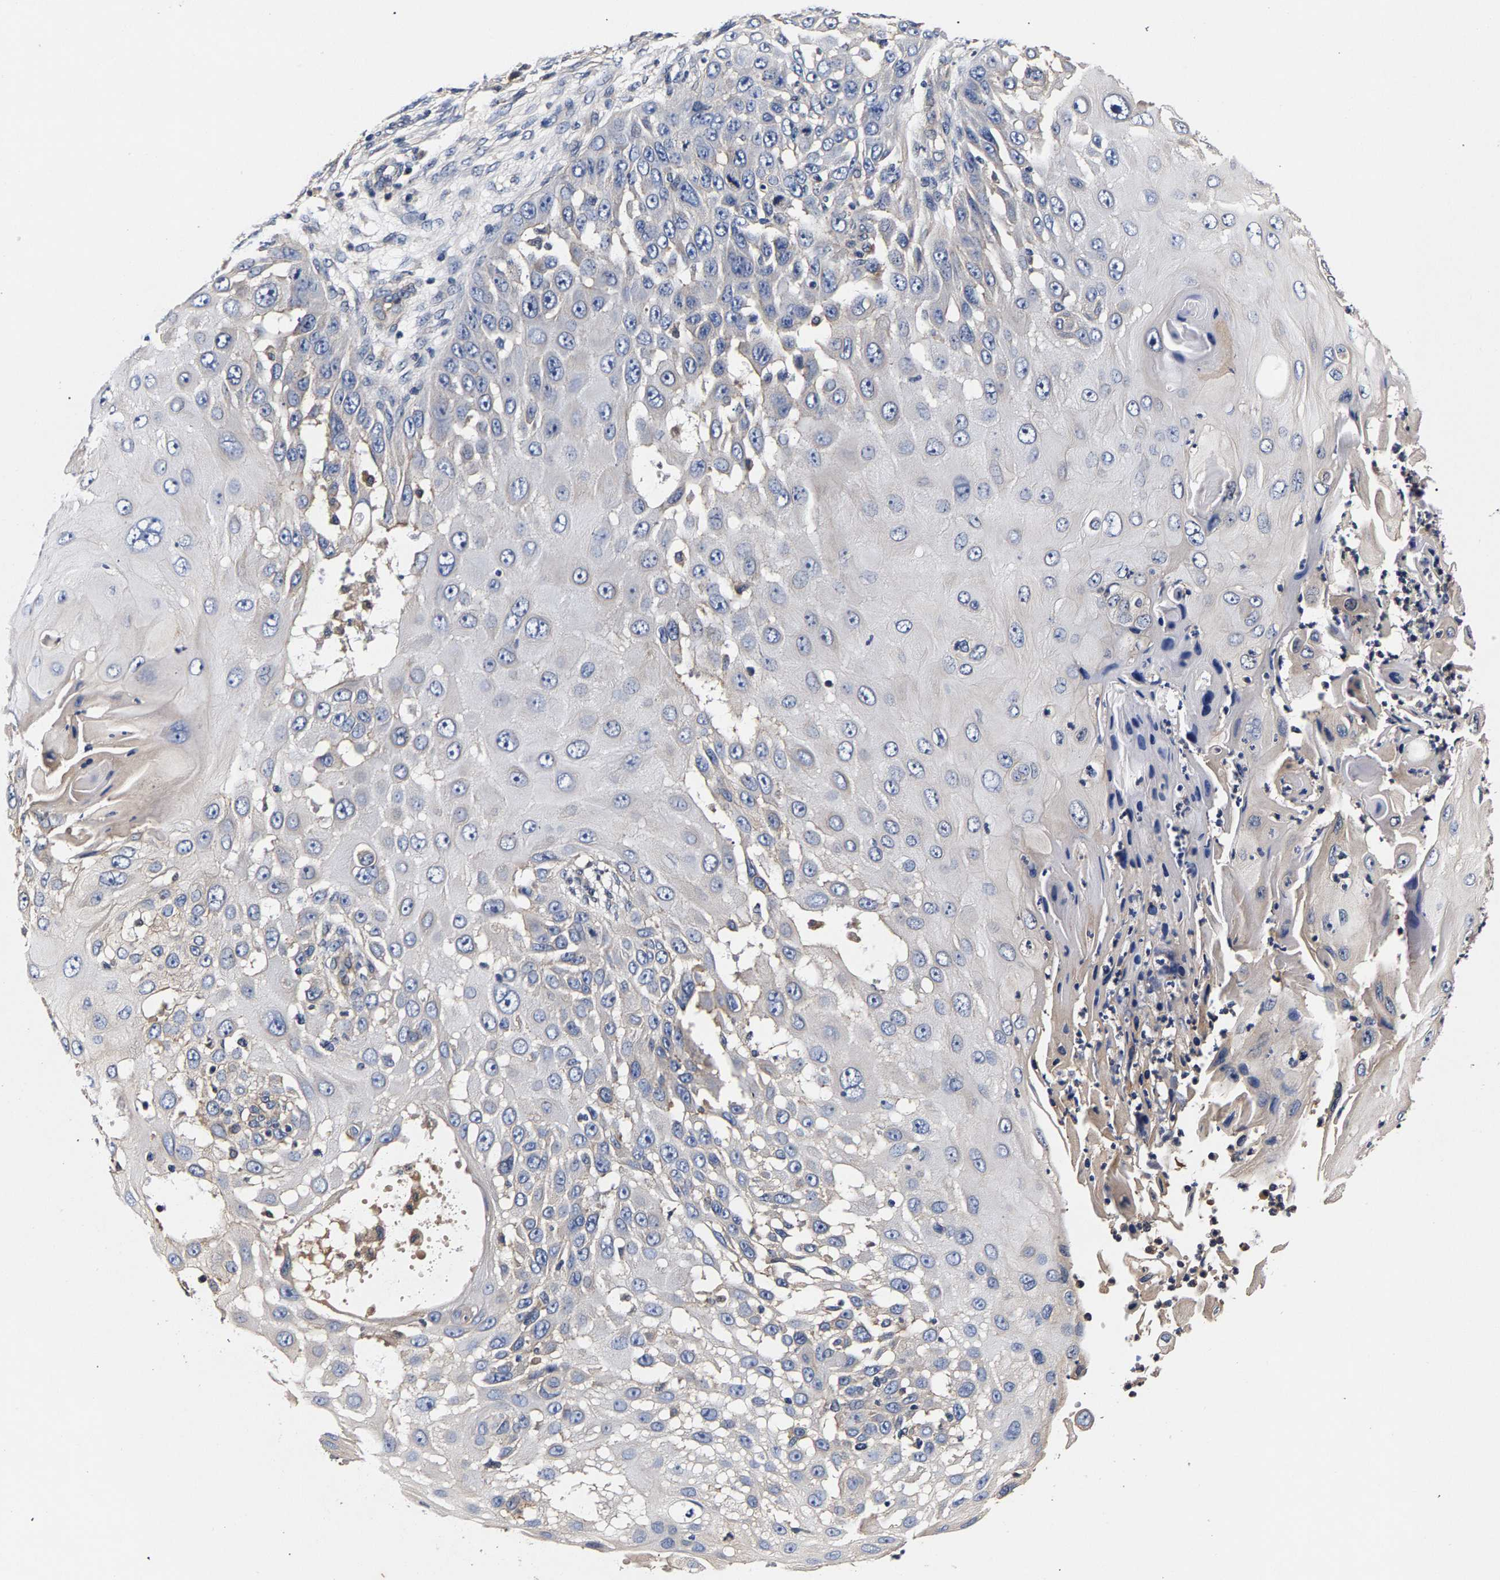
{"staining": {"intensity": "negative", "quantity": "none", "location": "none"}, "tissue": "skin cancer", "cell_type": "Tumor cells", "image_type": "cancer", "snomed": [{"axis": "morphology", "description": "Squamous cell carcinoma, NOS"}, {"axis": "topography", "description": "Skin"}], "caption": "The image displays no significant expression in tumor cells of squamous cell carcinoma (skin).", "gene": "MARCHF7", "patient": {"sex": "female", "age": 44}}